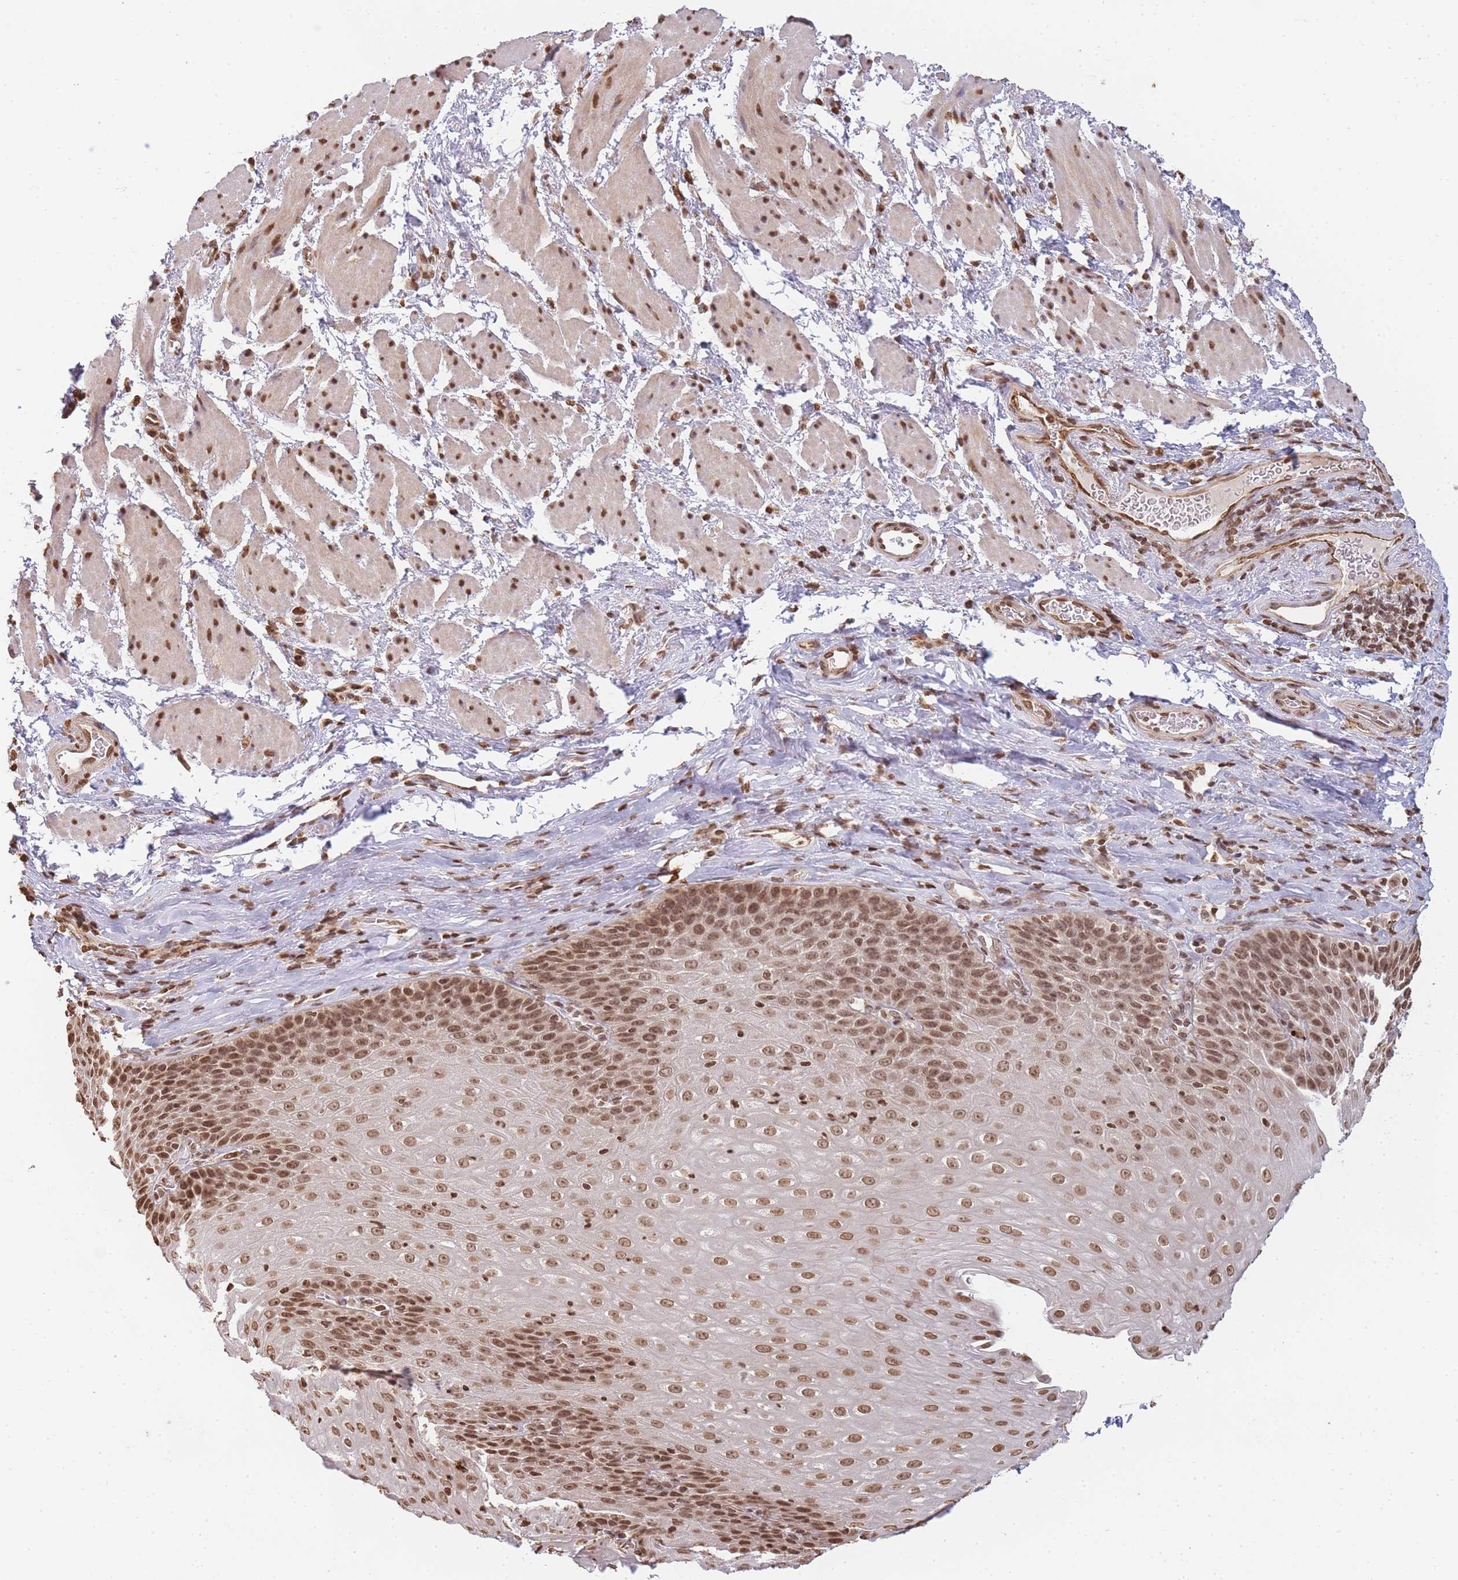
{"staining": {"intensity": "moderate", "quantity": ">75%", "location": "nuclear"}, "tissue": "esophagus", "cell_type": "Squamous epithelial cells", "image_type": "normal", "snomed": [{"axis": "morphology", "description": "Normal tissue, NOS"}, {"axis": "topography", "description": "Esophagus"}], "caption": "Protein staining reveals moderate nuclear positivity in about >75% of squamous epithelial cells in unremarkable esophagus.", "gene": "WWTR1", "patient": {"sex": "female", "age": 61}}